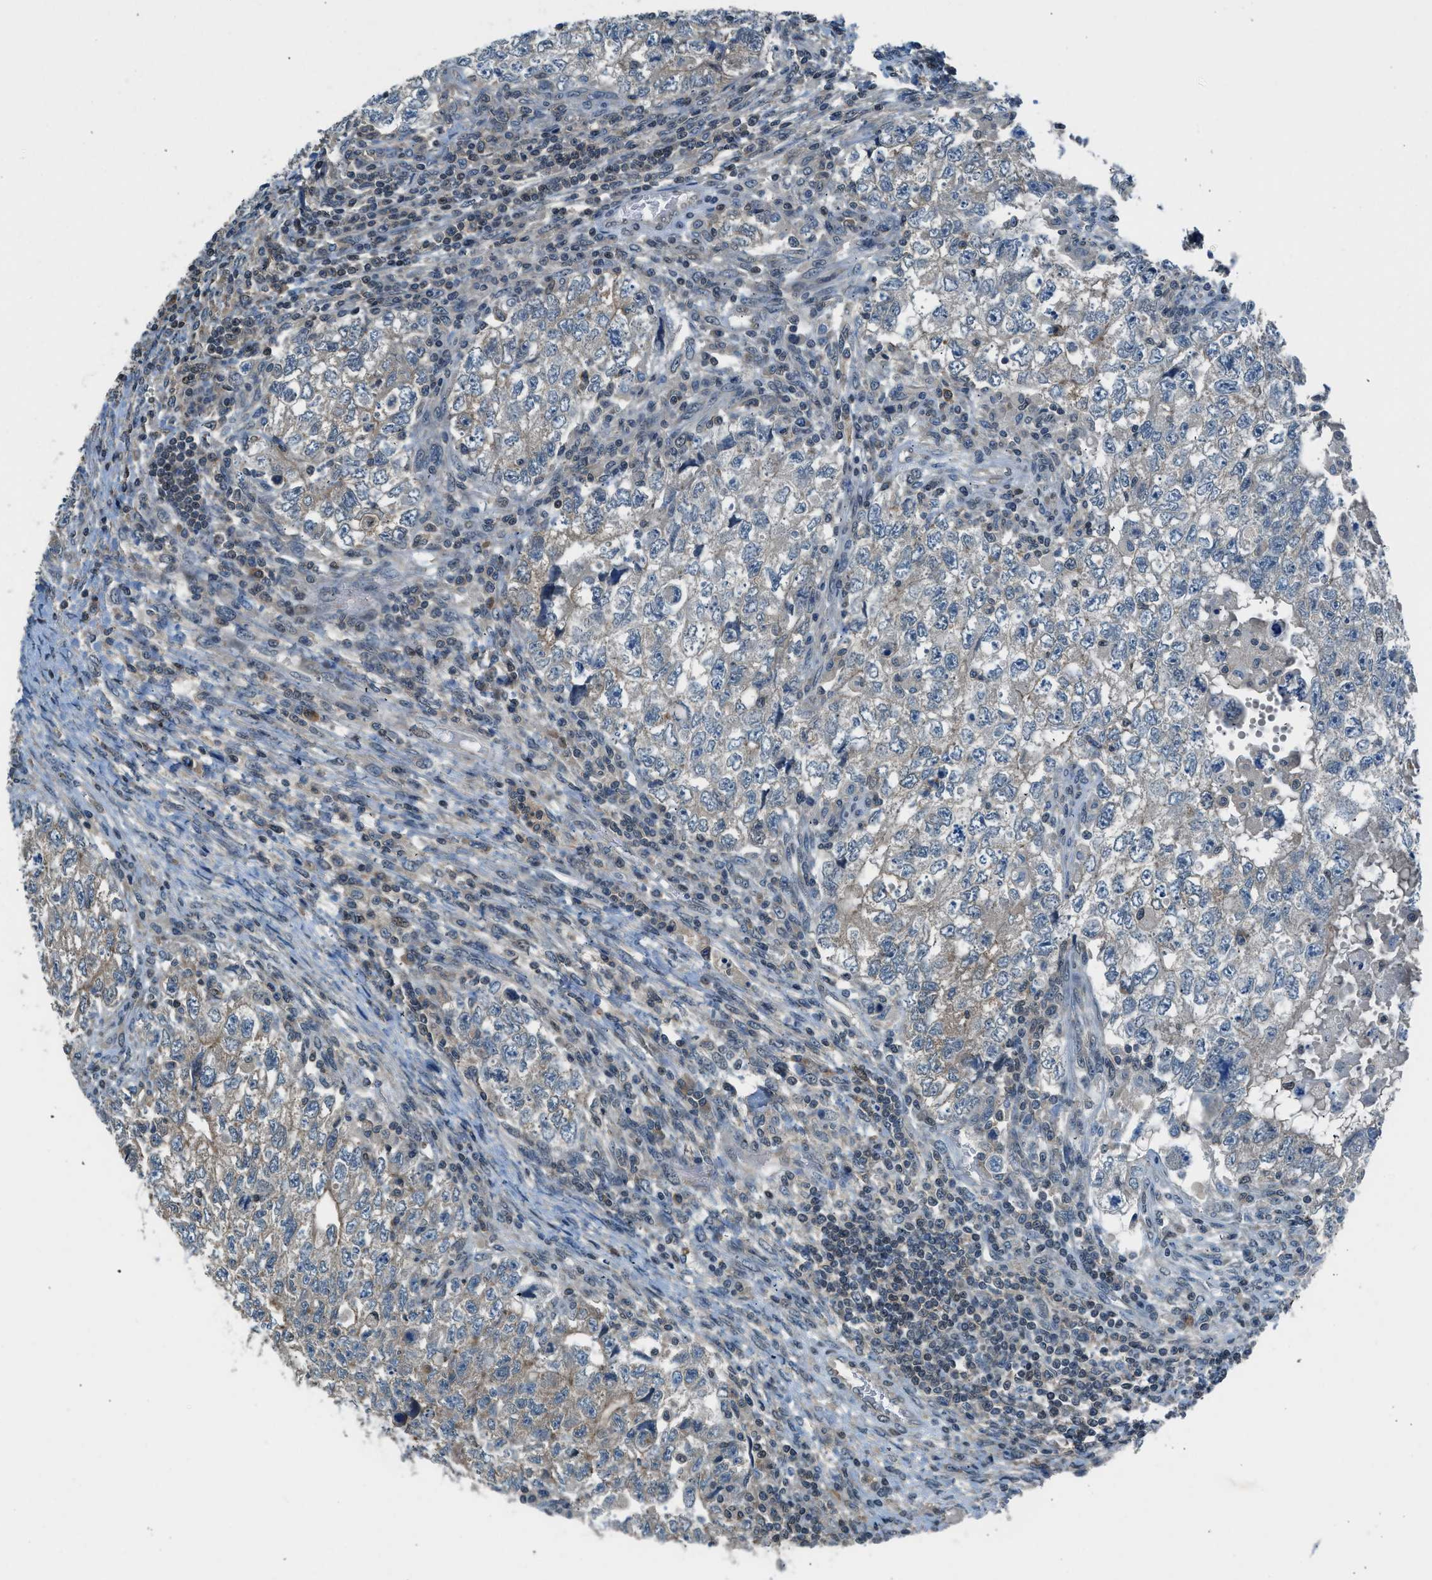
{"staining": {"intensity": "weak", "quantity": "<25%", "location": "cytoplasmic/membranous"}, "tissue": "testis cancer", "cell_type": "Tumor cells", "image_type": "cancer", "snomed": [{"axis": "morphology", "description": "Carcinoma, Embryonal, NOS"}, {"axis": "topography", "description": "Testis"}], "caption": "Tumor cells show no significant positivity in embryonal carcinoma (testis).", "gene": "LMLN", "patient": {"sex": "male", "age": 36}}